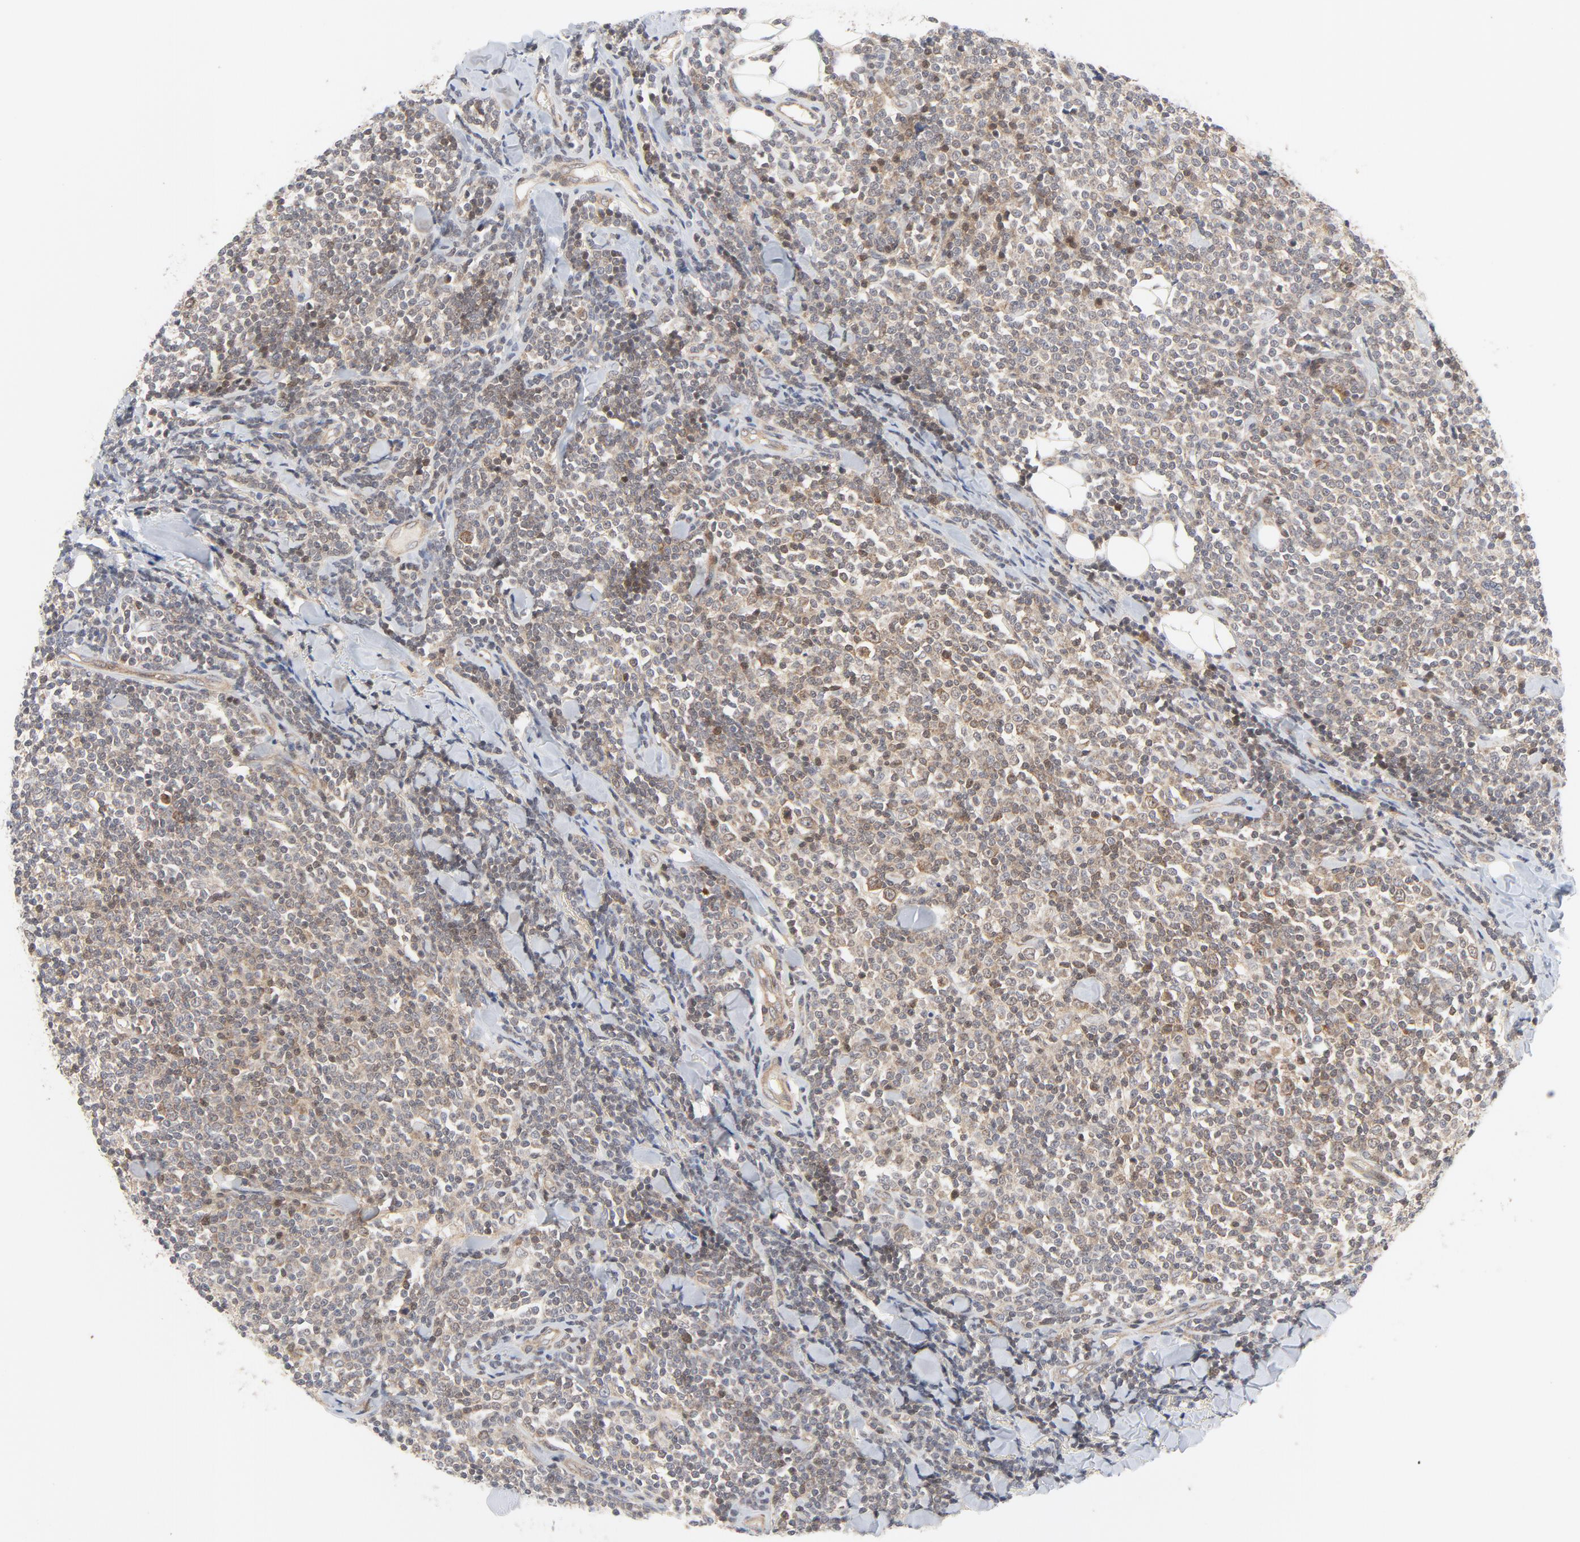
{"staining": {"intensity": "weak", "quantity": "25%-75%", "location": "cytoplasmic/membranous,nuclear"}, "tissue": "lymphoma", "cell_type": "Tumor cells", "image_type": "cancer", "snomed": [{"axis": "morphology", "description": "Malignant lymphoma, non-Hodgkin's type, Low grade"}, {"axis": "topography", "description": "Soft tissue"}], "caption": "IHC photomicrograph of neoplastic tissue: human low-grade malignant lymphoma, non-Hodgkin's type stained using immunohistochemistry (IHC) shows low levels of weak protein expression localized specifically in the cytoplasmic/membranous and nuclear of tumor cells, appearing as a cytoplasmic/membranous and nuclear brown color.", "gene": "MAP2K7", "patient": {"sex": "male", "age": 92}}